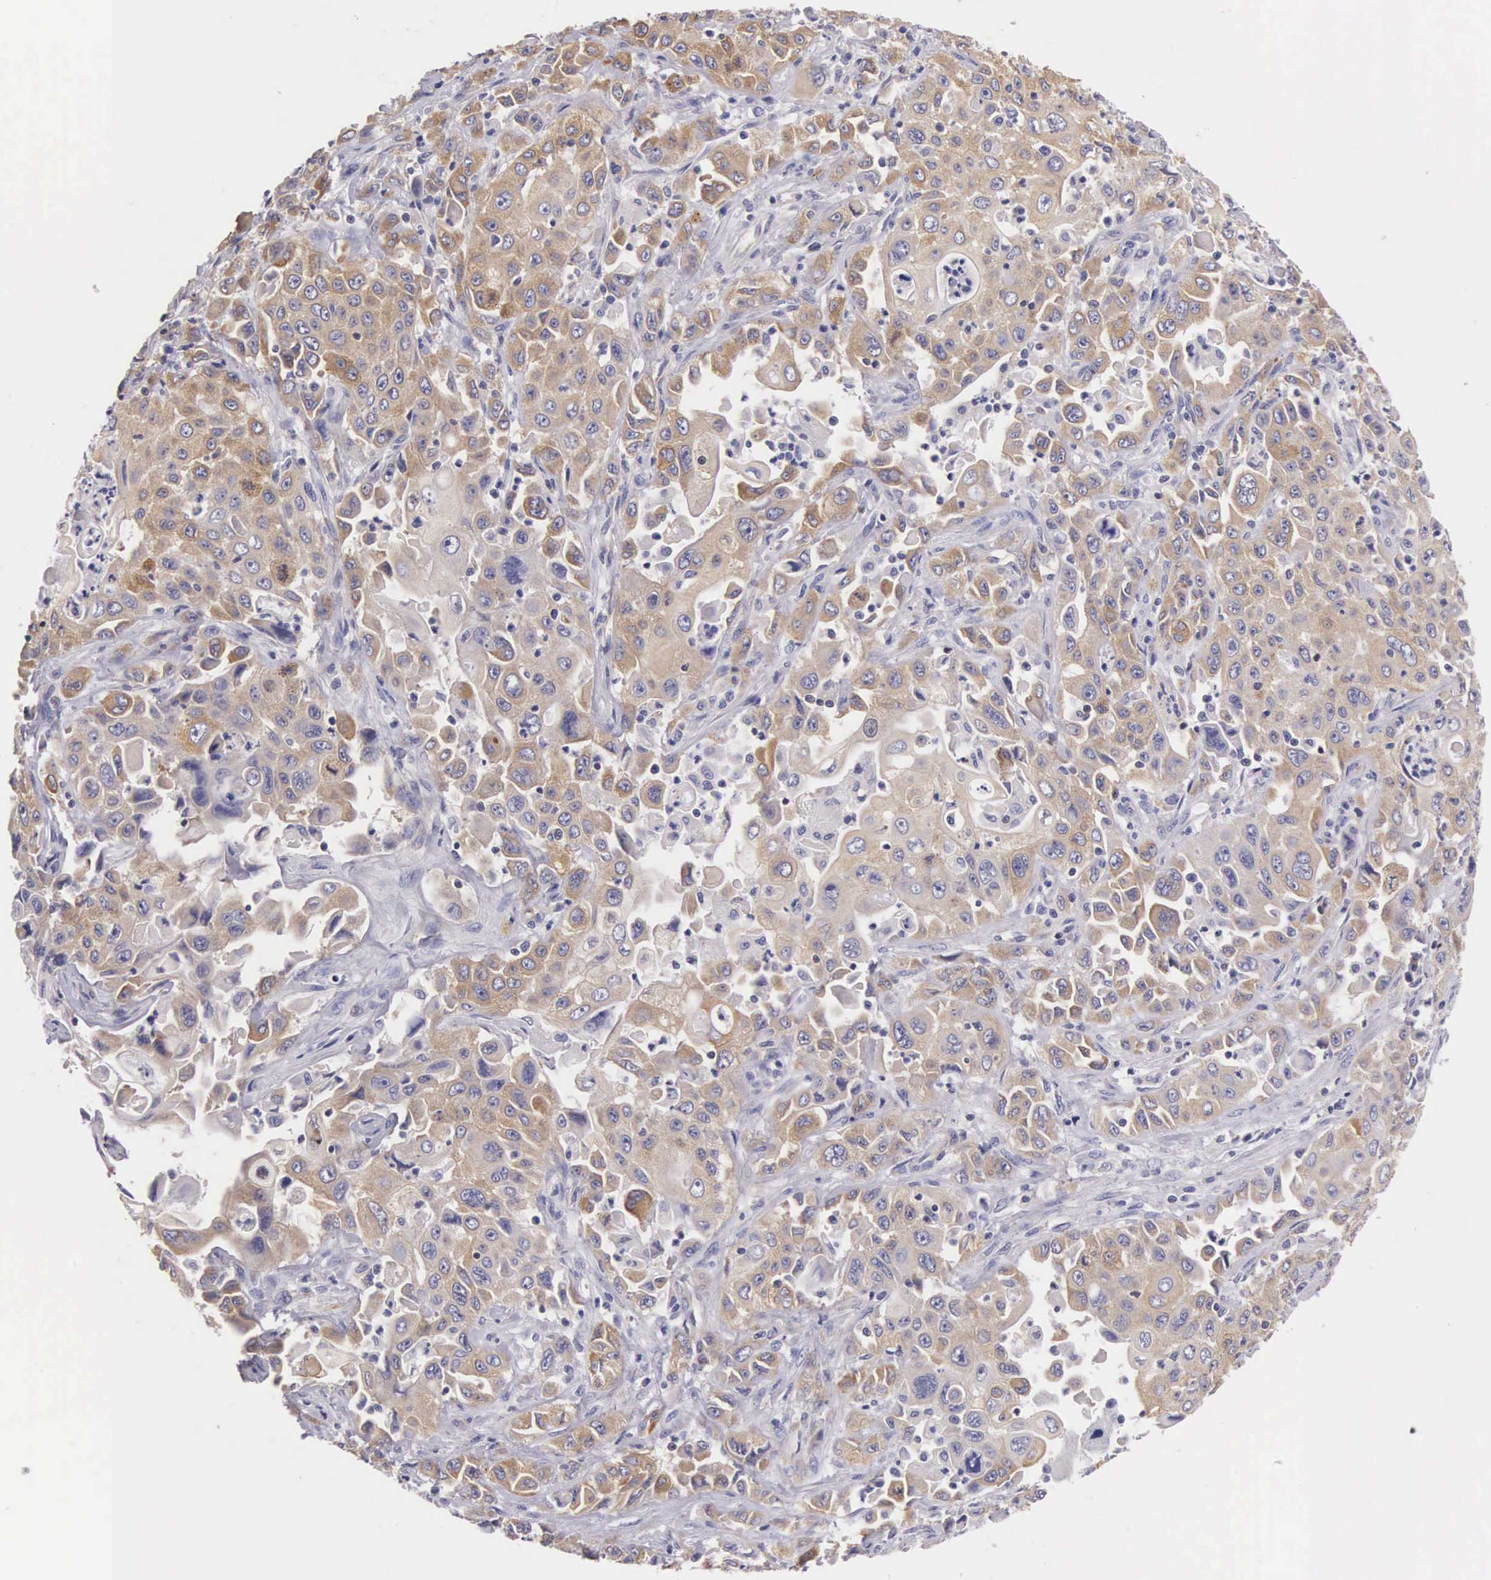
{"staining": {"intensity": "moderate", "quantity": ">75%", "location": "cytoplasmic/membranous"}, "tissue": "pancreatic cancer", "cell_type": "Tumor cells", "image_type": "cancer", "snomed": [{"axis": "morphology", "description": "Adenocarcinoma, NOS"}, {"axis": "topography", "description": "Pancreas"}], "caption": "A brown stain labels moderate cytoplasmic/membranous positivity of a protein in human pancreatic adenocarcinoma tumor cells.", "gene": "OSBPL3", "patient": {"sex": "male", "age": 70}}